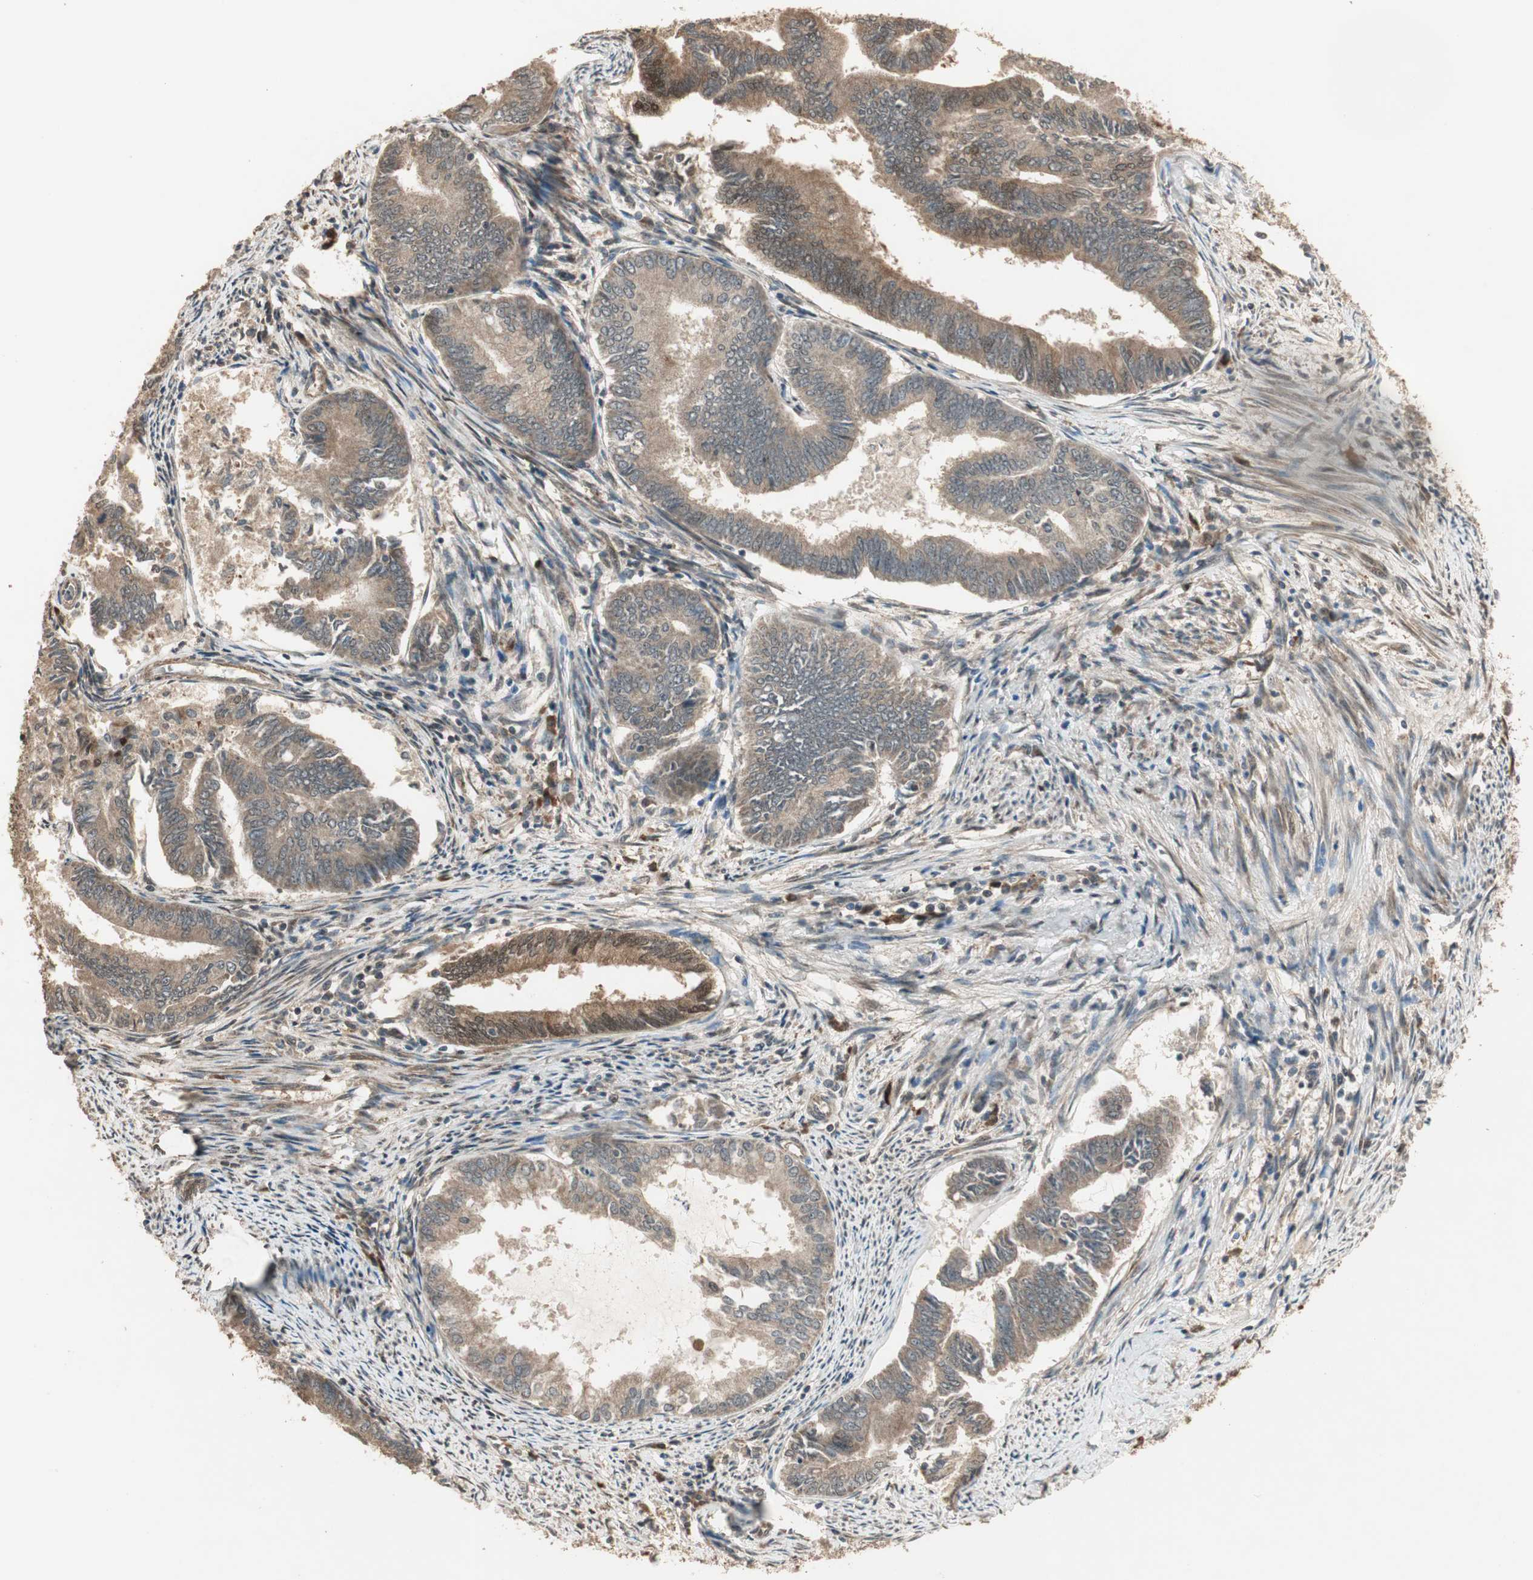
{"staining": {"intensity": "moderate", "quantity": ">75%", "location": "cytoplasmic/membranous,nuclear"}, "tissue": "endometrial cancer", "cell_type": "Tumor cells", "image_type": "cancer", "snomed": [{"axis": "morphology", "description": "Adenocarcinoma, NOS"}, {"axis": "topography", "description": "Endometrium"}], "caption": "The histopathology image reveals staining of endometrial adenocarcinoma, revealing moderate cytoplasmic/membranous and nuclear protein expression (brown color) within tumor cells. The staining was performed using DAB (3,3'-diaminobenzidine), with brown indicating positive protein expression. Nuclei are stained blue with hematoxylin.", "gene": "ZSCAN31", "patient": {"sex": "female", "age": 86}}